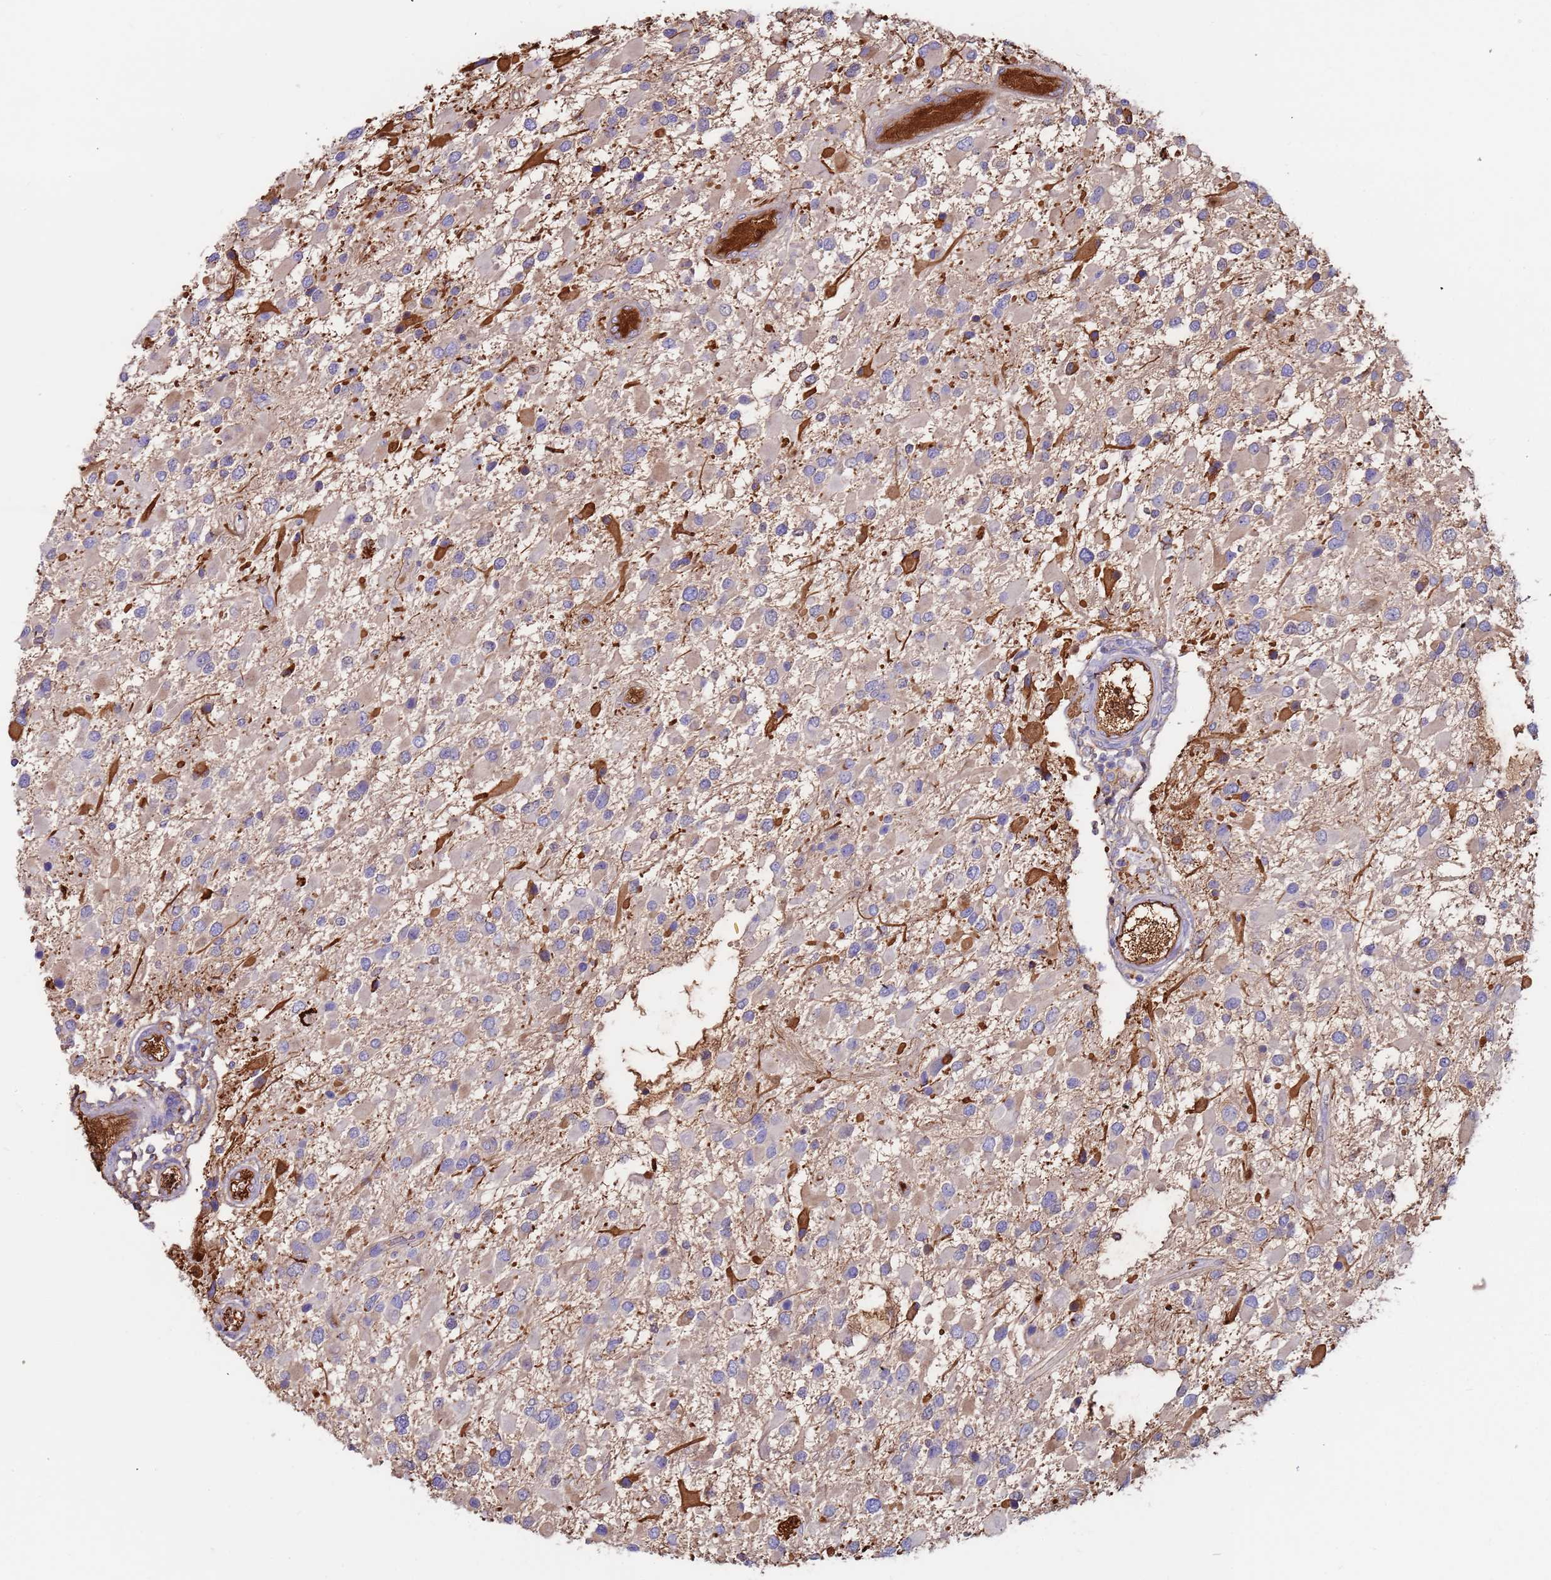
{"staining": {"intensity": "weak", "quantity": "<25%", "location": "cytoplasmic/membranous"}, "tissue": "glioma", "cell_type": "Tumor cells", "image_type": "cancer", "snomed": [{"axis": "morphology", "description": "Glioma, malignant, High grade"}, {"axis": "topography", "description": "Brain"}], "caption": "Immunohistochemical staining of glioma shows no significant positivity in tumor cells.", "gene": "CYSLTR2", "patient": {"sex": "male", "age": 53}}